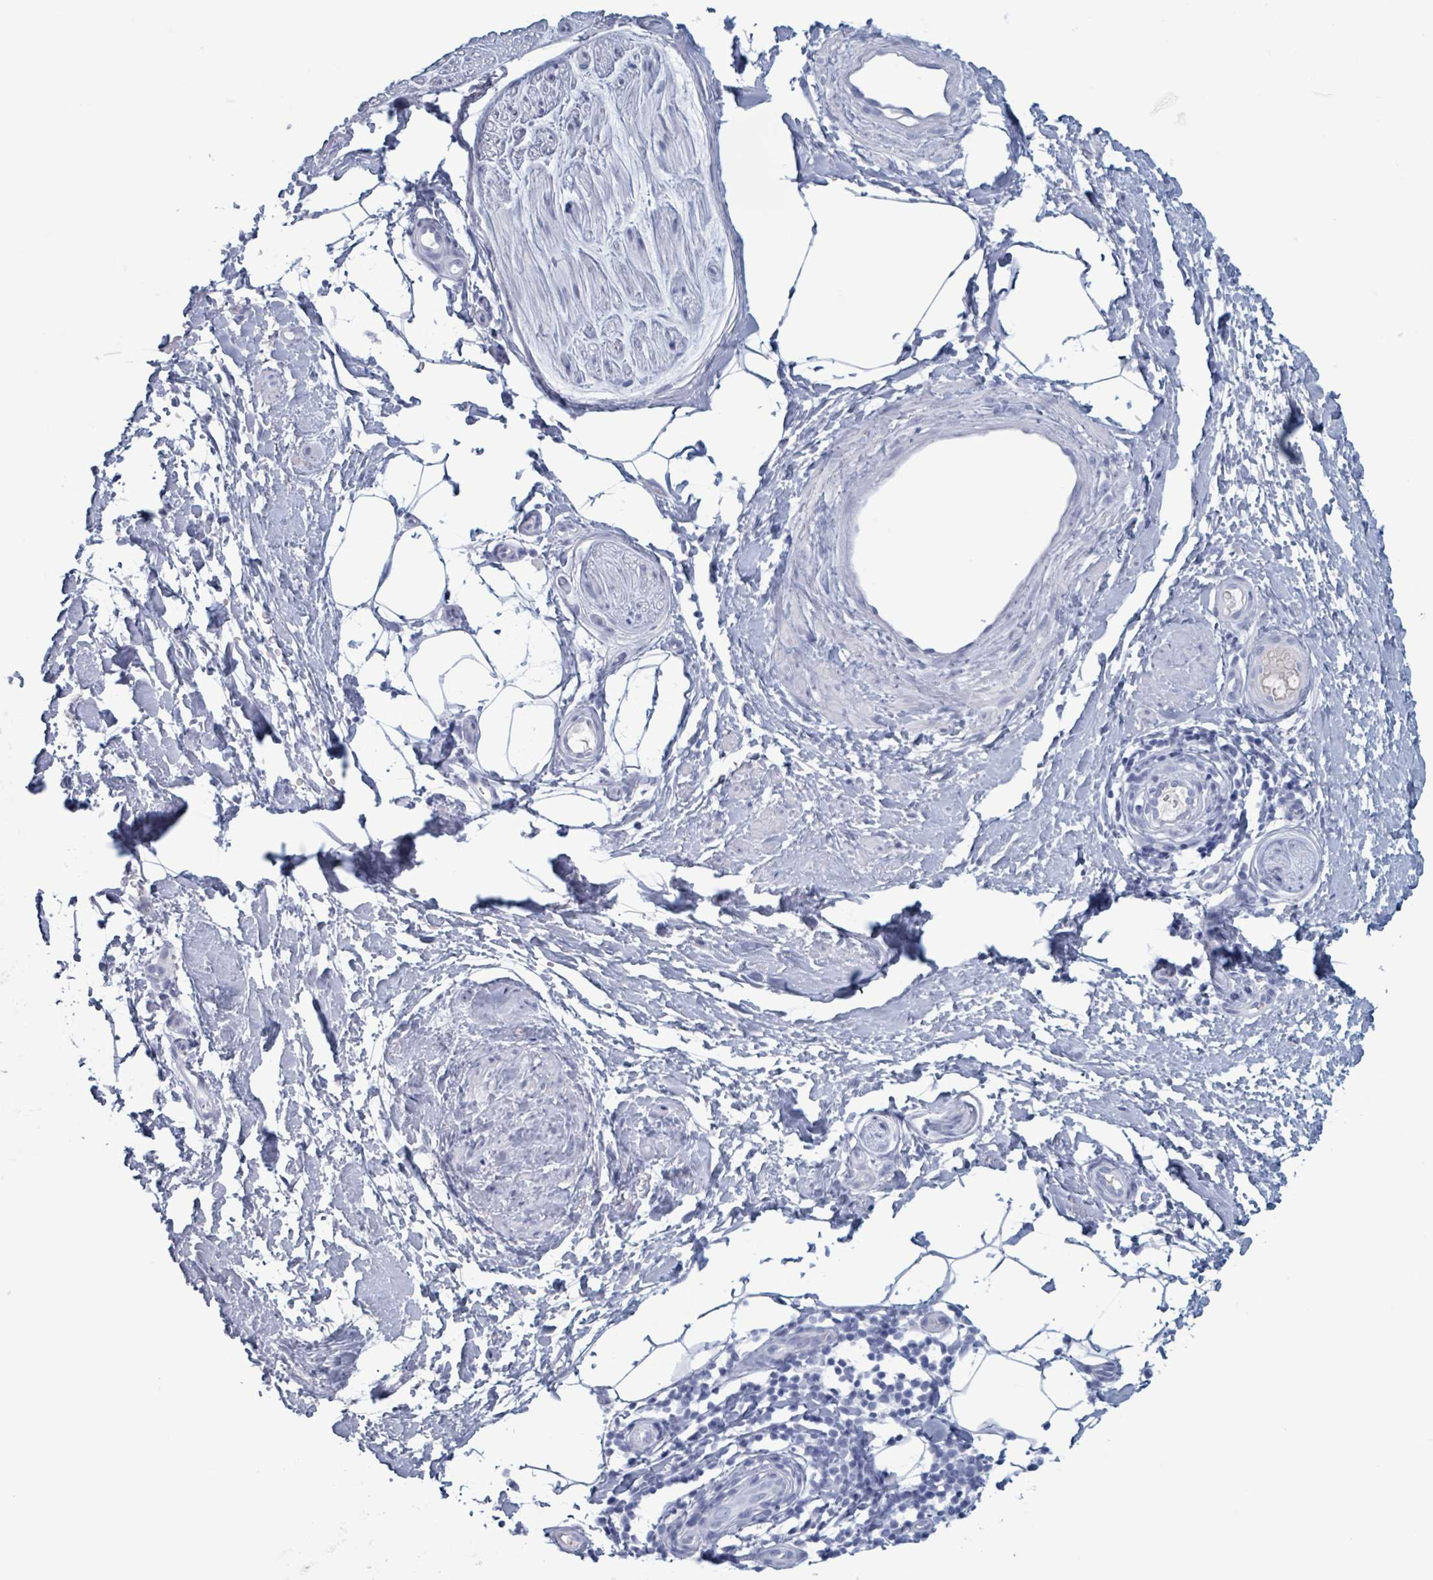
{"staining": {"intensity": "negative", "quantity": "none", "location": "none"}, "tissue": "adipose tissue", "cell_type": "Adipocytes", "image_type": "normal", "snomed": [{"axis": "morphology", "description": "Normal tissue, NOS"}, {"axis": "topography", "description": "Soft tissue"}, {"axis": "topography", "description": "Adipose tissue"}, {"axis": "topography", "description": "Vascular tissue"}, {"axis": "topography", "description": "Peripheral nerve tissue"}], "caption": "An image of human adipose tissue is negative for staining in adipocytes. (DAB immunohistochemistry visualized using brightfield microscopy, high magnification).", "gene": "KLK4", "patient": {"sex": "male", "age": 74}}